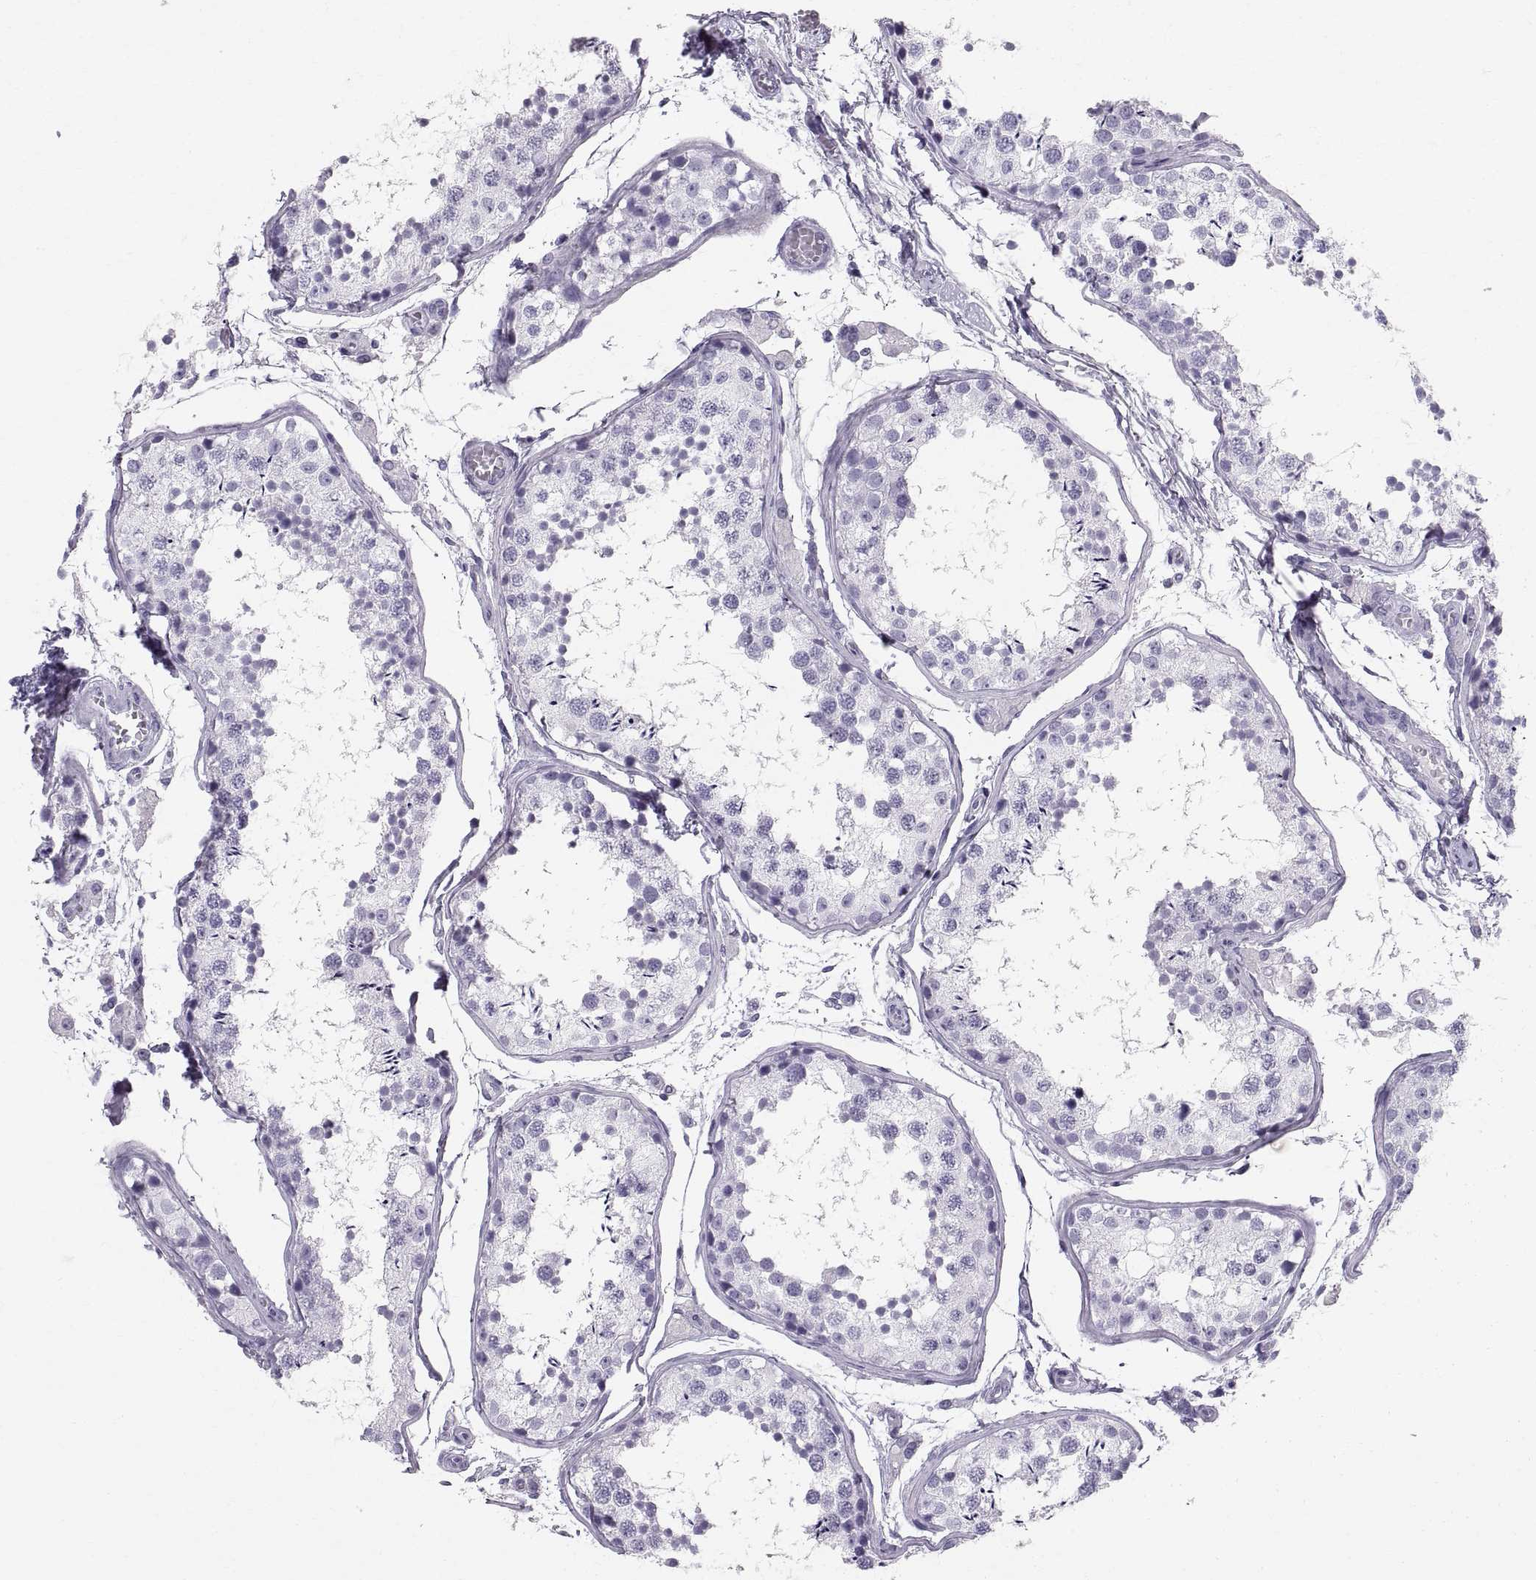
{"staining": {"intensity": "negative", "quantity": "none", "location": "none"}, "tissue": "testis", "cell_type": "Cells in seminiferous ducts", "image_type": "normal", "snomed": [{"axis": "morphology", "description": "Normal tissue, NOS"}, {"axis": "topography", "description": "Testis"}], "caption": "IHC image of unremarkable testis: human testis stained with DAB (3,3'-diaminobenzidine) displays no significant protein positivity in cells in seminiferous ducts.", "gene": "SLC22A6", "patient": {"sex": "male", "age": 29}}